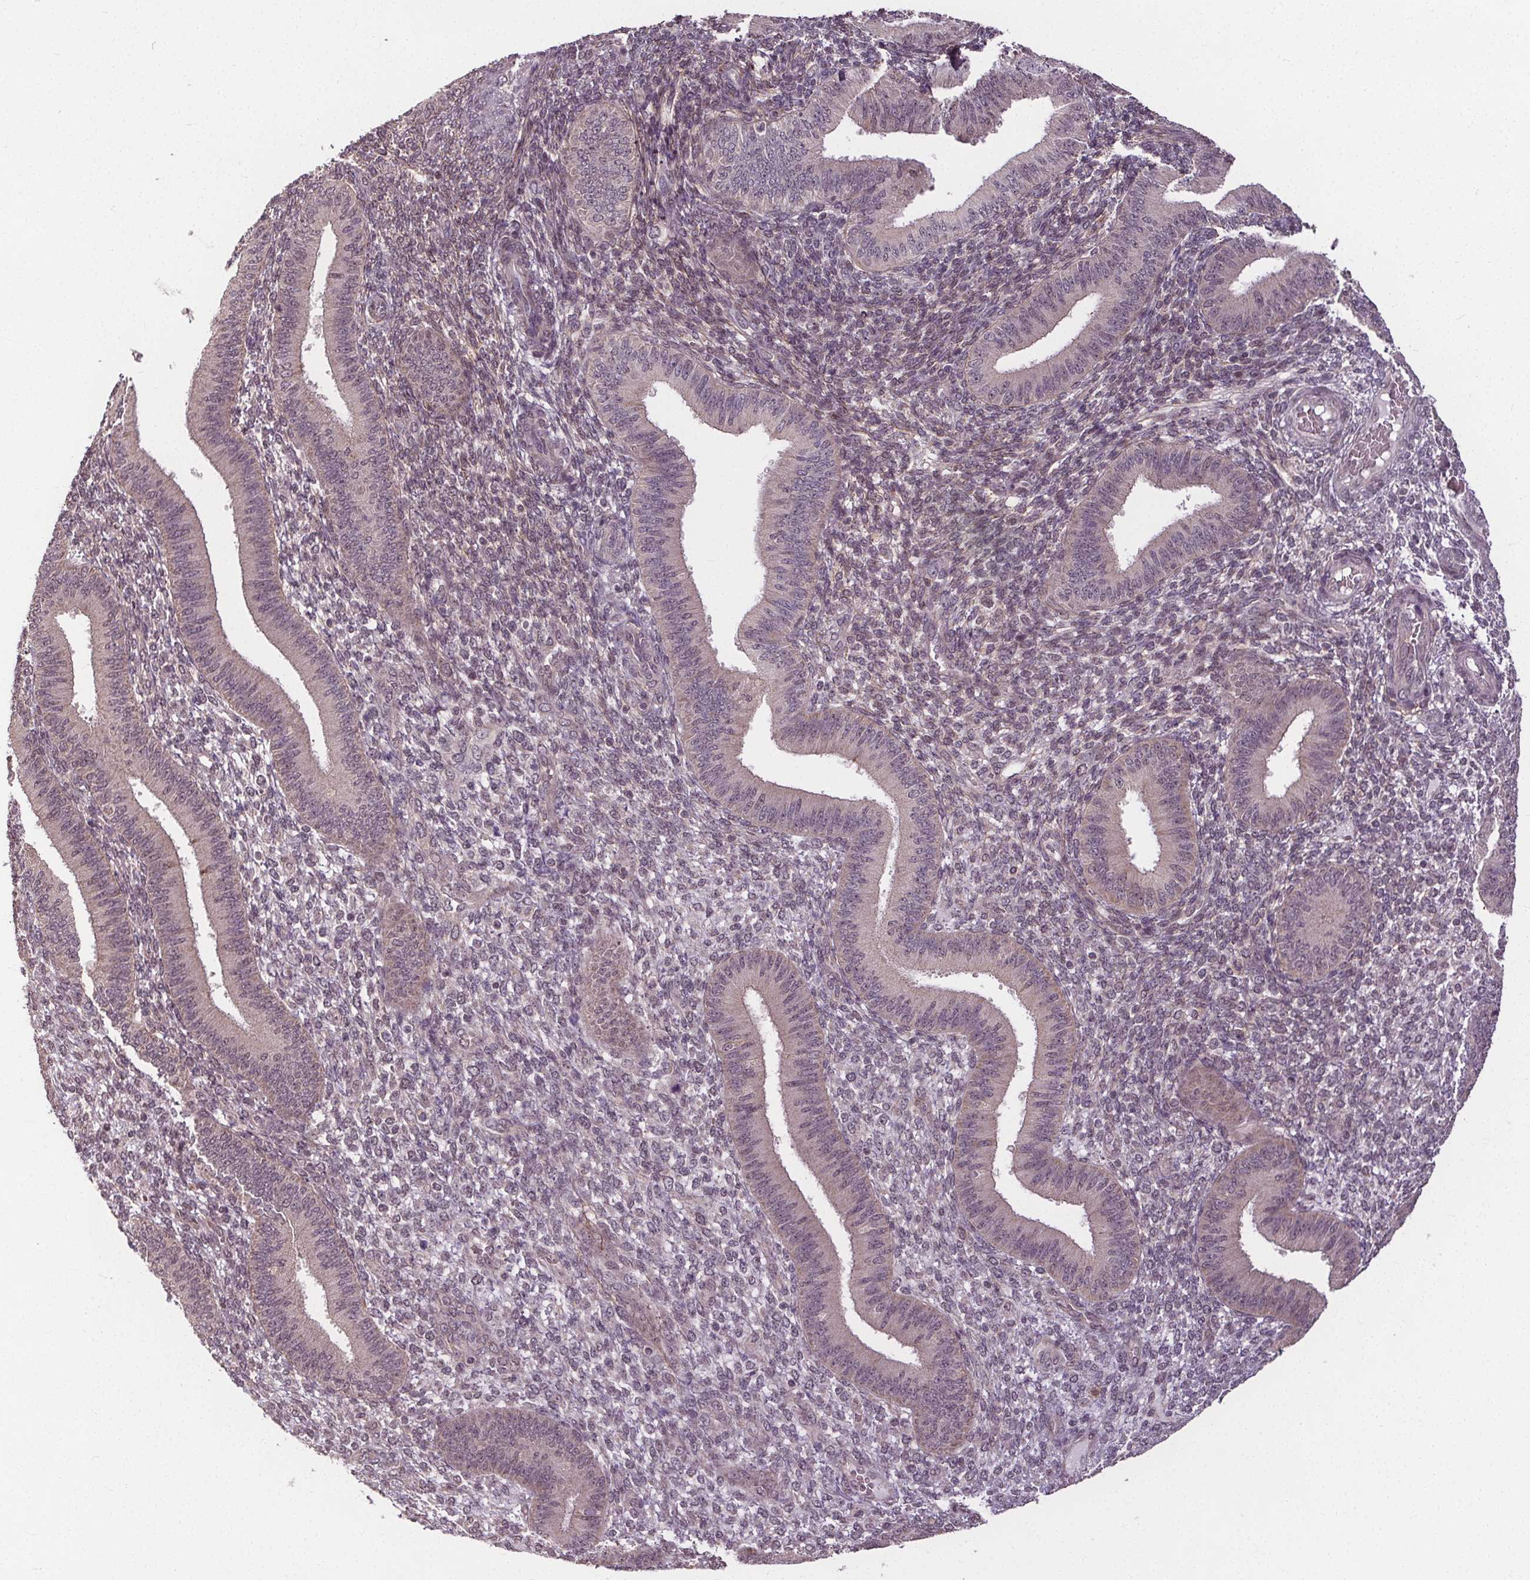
{"staining": {"intensity": "negative", "quantity": "none", "location": "none"}, "tissue": "endometrium", "cell_type": "Cells in endometrial stroma", "image_type": "normal", "snomed": [{"axis": "morphology", "description": "Normal tissue, NOS"}, {"axis": "topography", "description": "Endometrium"}], "caption": "DAB (3,3'-diaminobenzidine) immunohistochemical staining of benign human endometrium exhibits no significant expression in cells in endometrial stroma.", "gene": "KIAA0232", "patient": {"sex": "female", "age": 39}}